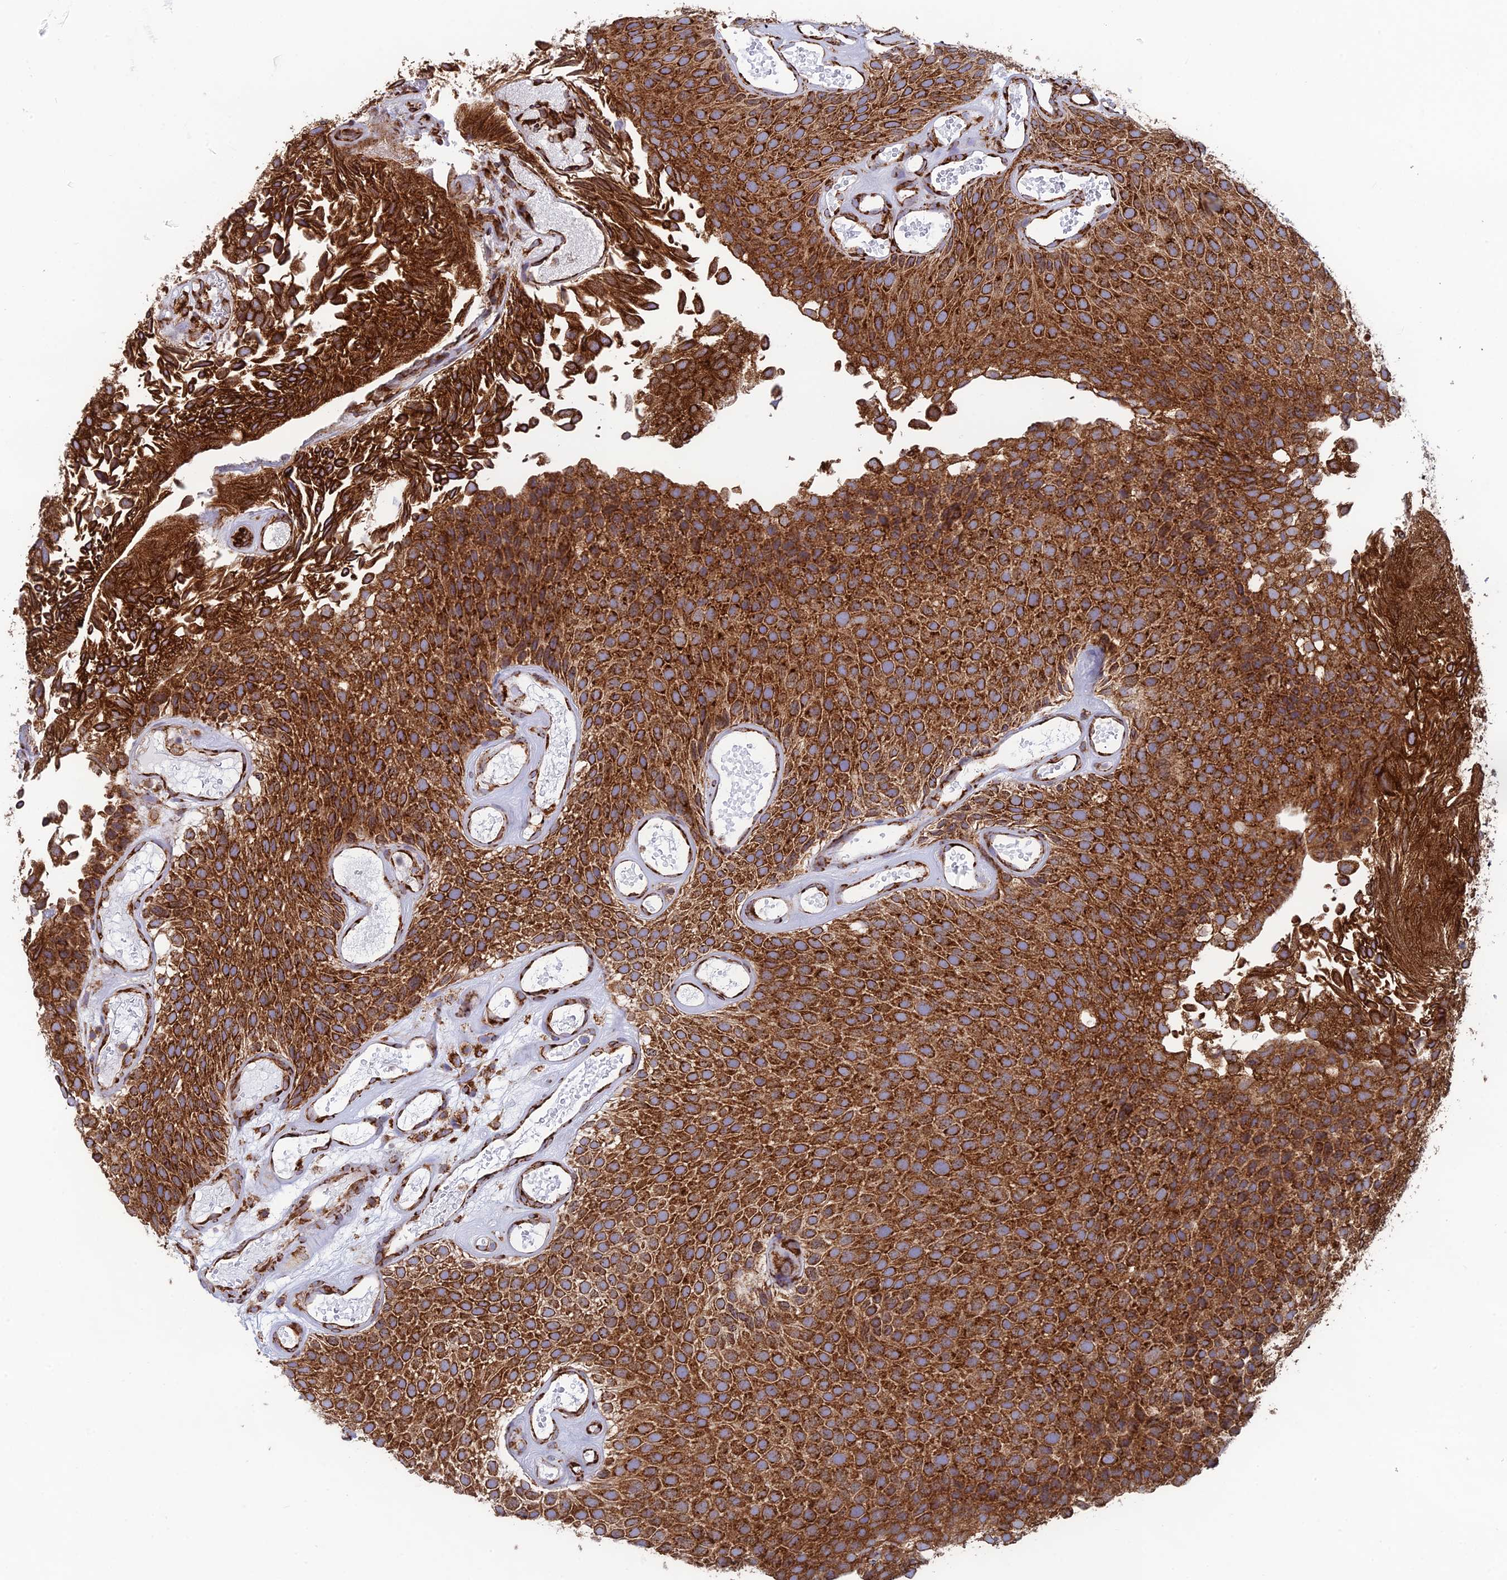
{"staining": {"intensity": "strong", "quantity": ">75%", "location": "cytoplasmic/membranous"}, "tissue": "urothelial cancer", "cell_type": "Tumor cells", "image_type": "cancer", "snomed": [{"axis": "morphology", "description": "Urothelial carcinoma, Low grade"}, {"axis": "topography", "description": "Urinary bladder"}], "caption": "This is an image of immunohistochemistry (IHC) staining of urothelial carcinoma (low-grade), which shows strong staining in the cytoplasmic/membranous of tumor cells.", "gene": "CCDC69", "patient": {"sex": "male", "age": 89}}